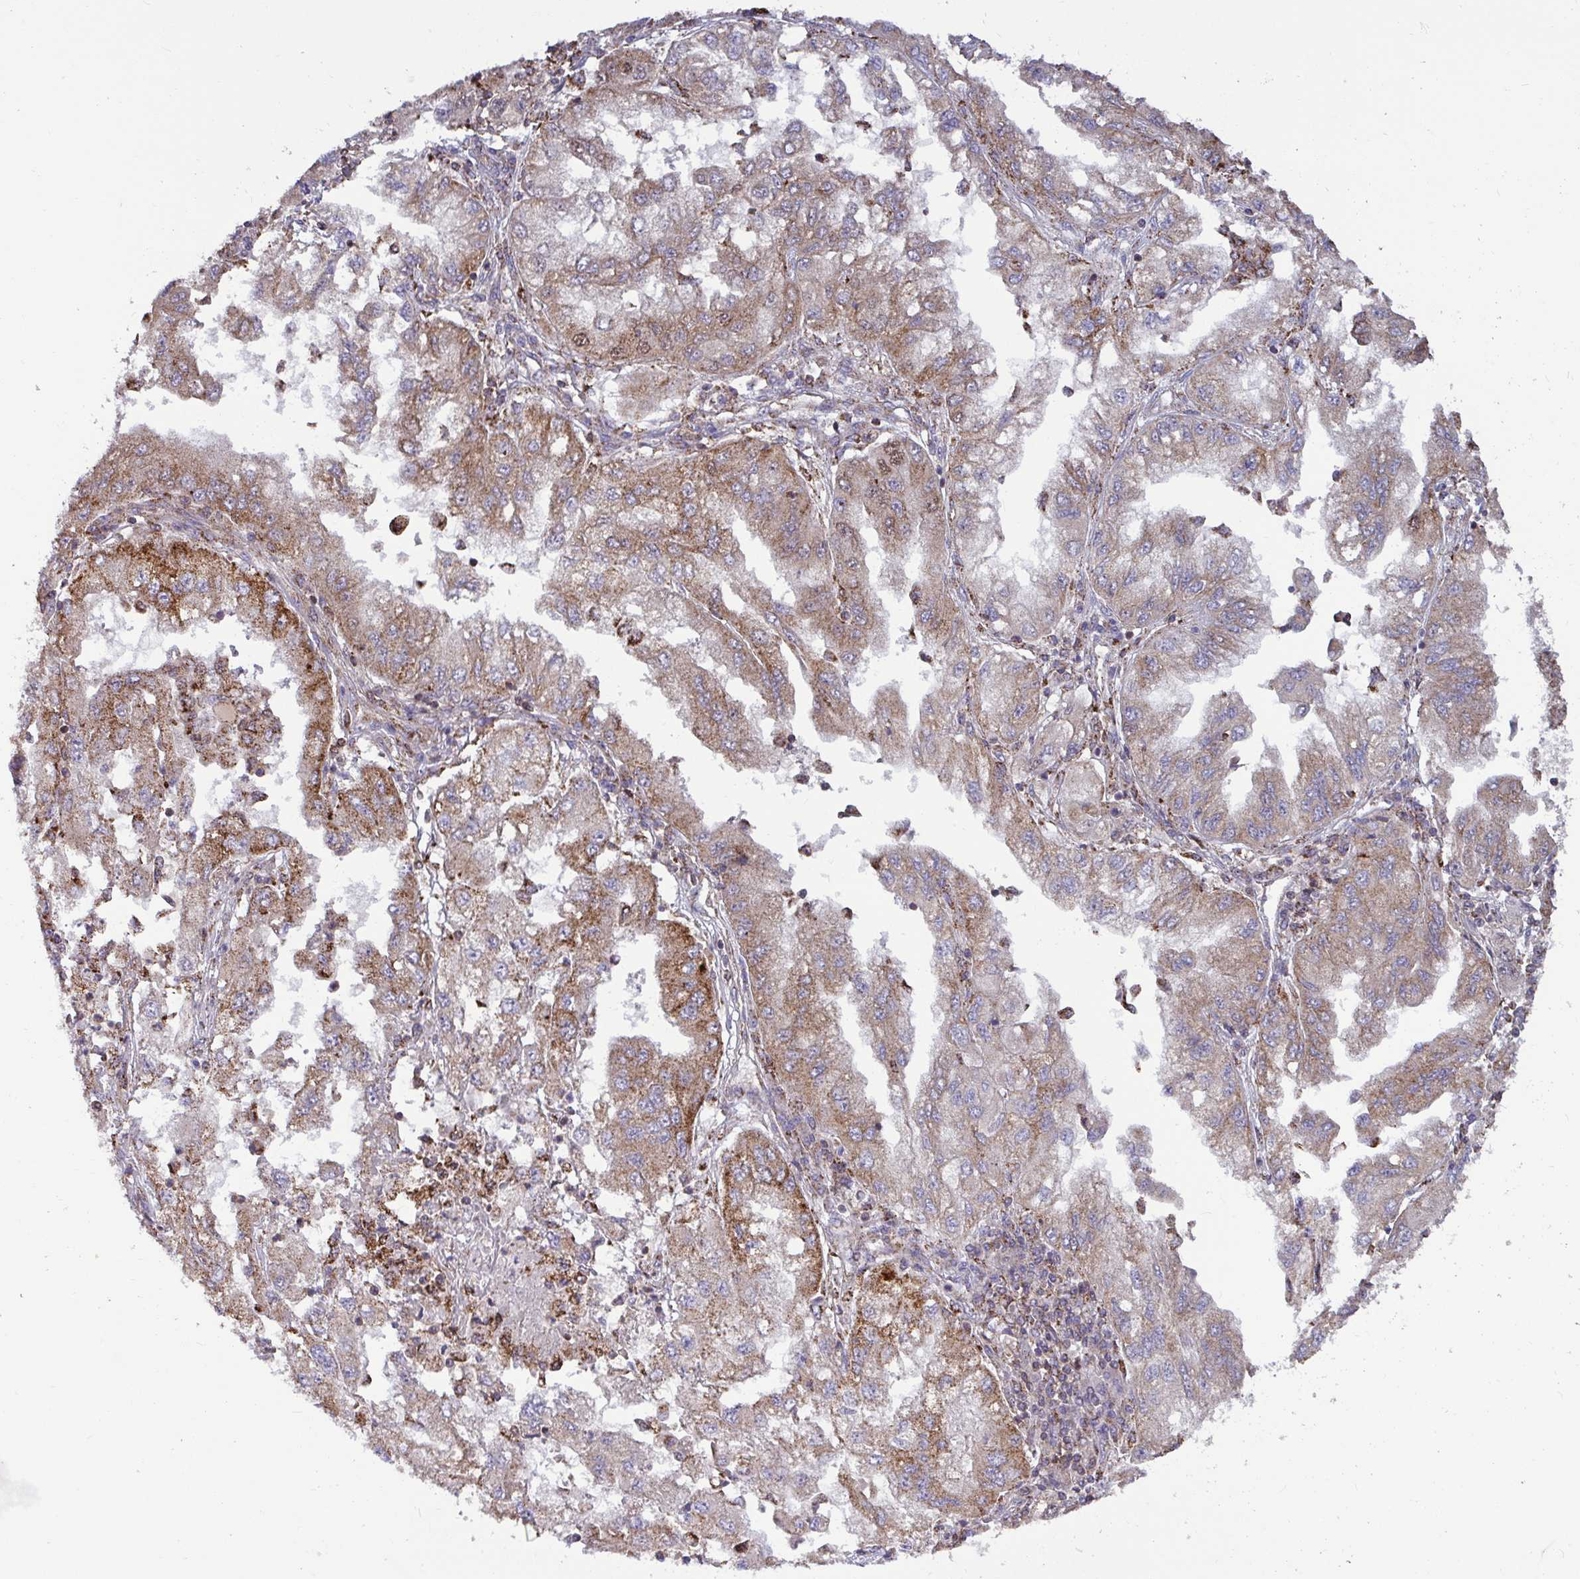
{"staining": {"intensity": "moderate", "quantity": ">75%", "location": "cytoplasmic/membranous"}, "tissue": "lung cancer", "cell_type": "Tumor cells", "image_type": "cancer", "snomed": [{"axis": "morphology", "description": "Adenocarcinoma, NOS"}, {"axis": "morphology", "description": "Adenocarcinoma primary or metastatic"}, {"axis": "topography", "description": "Lung"}], "caption": "The immunohistochemical stain labels moderate cytoplasmic/membranous expression in tumor cells of adenocarcinoma (lung) tissue.", "gene": "SPRY1", "patient": {"sex": "male", "age": 74}}